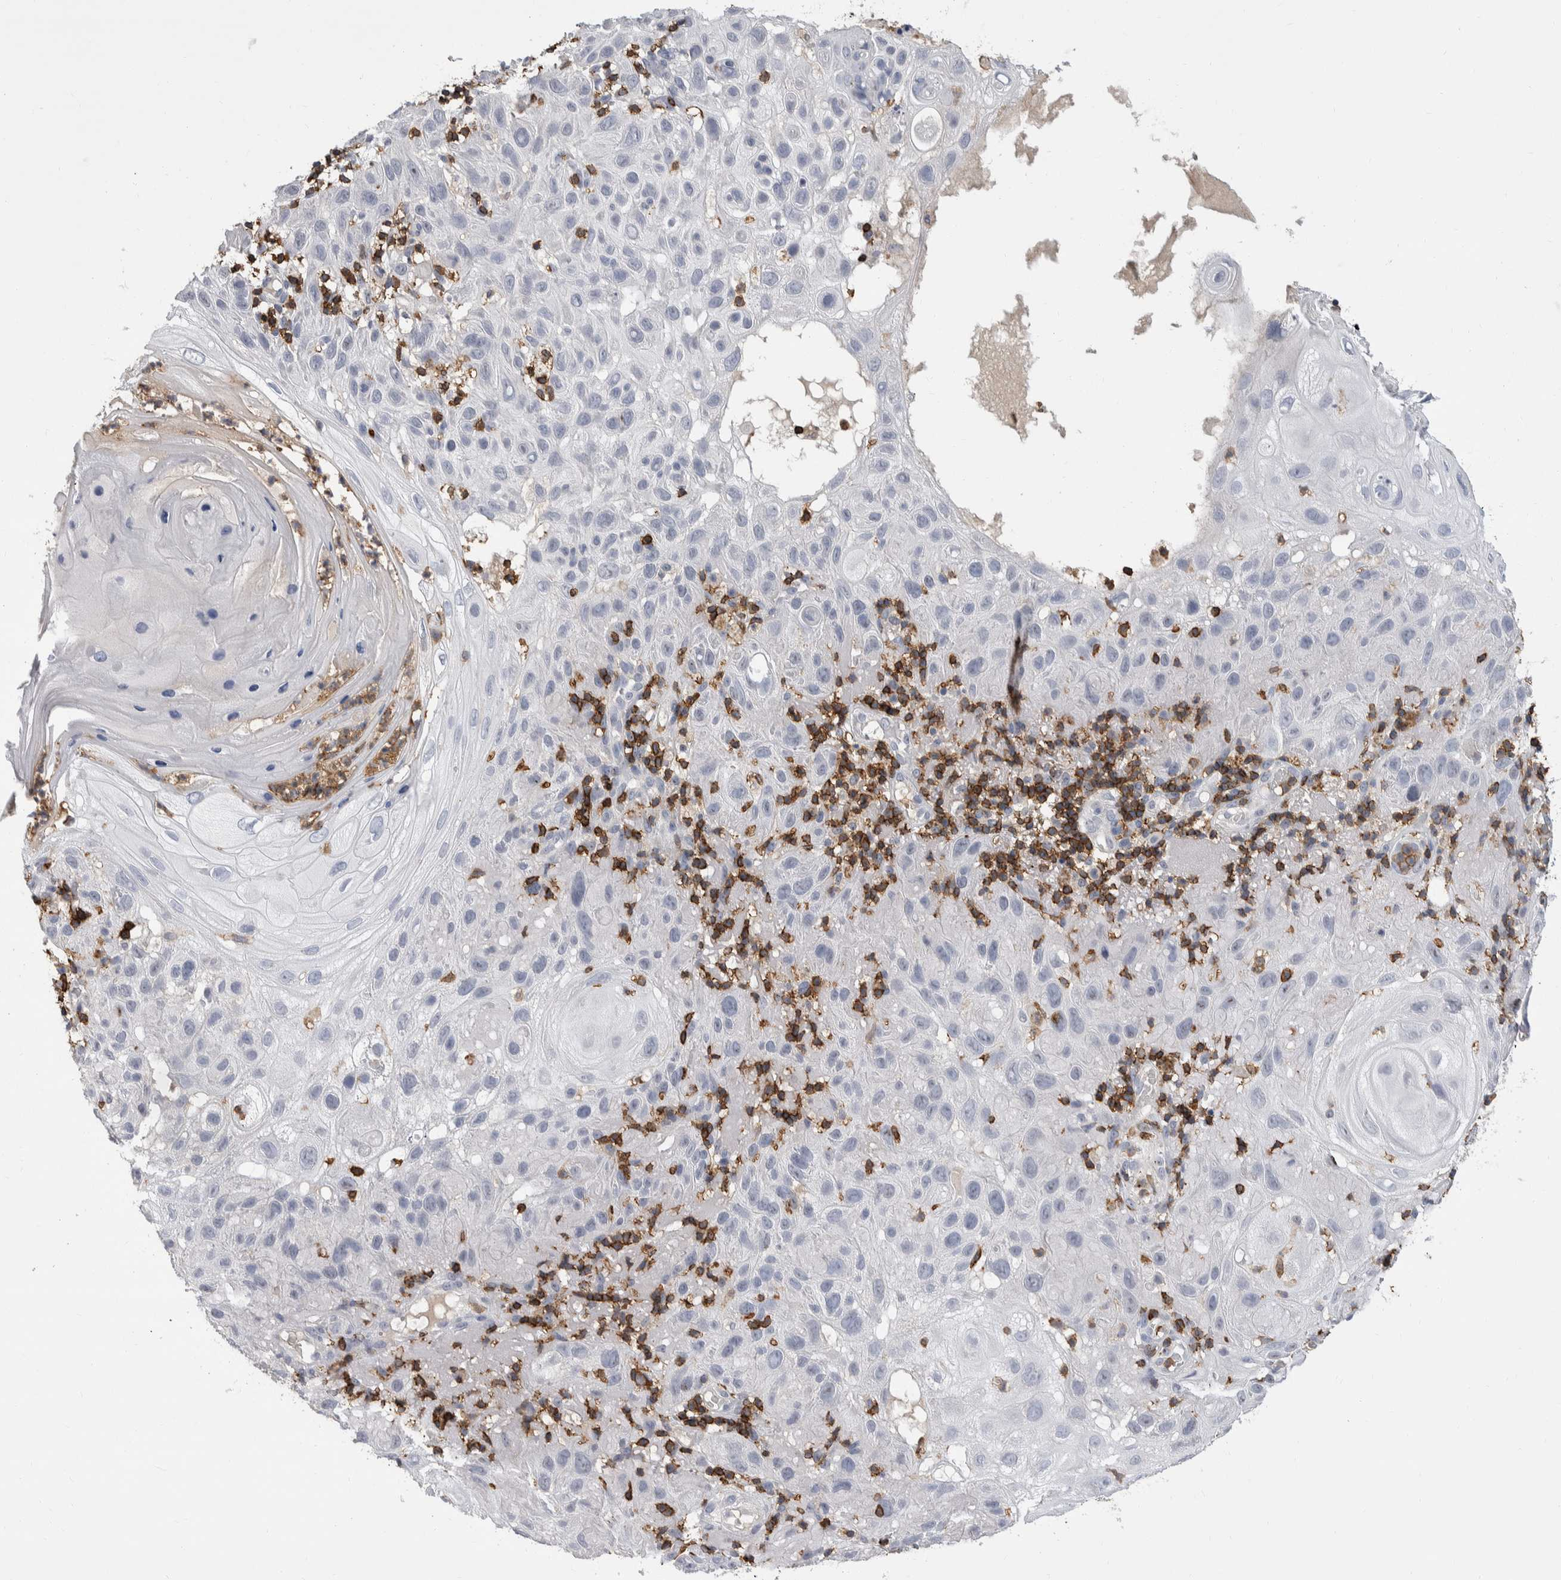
{"staining": {"intensity": "negative", "quantity": "none", "location": "none"}, "tissue": "skin cancer", "cell_type": "Tumor cells", "image_type": "cancer", "snomed": [{"axis": "morphology", "description": "Squamous cell carcinoma, NOS"}, {"axis": "topography", "description": "Skin"}], "caption": "A histopathology image of human skin squamous cell carcinoma is negative for staining in tumor cells.", "gene": "CEP295NL", "patient": {"sex": "female", "age": 96}}